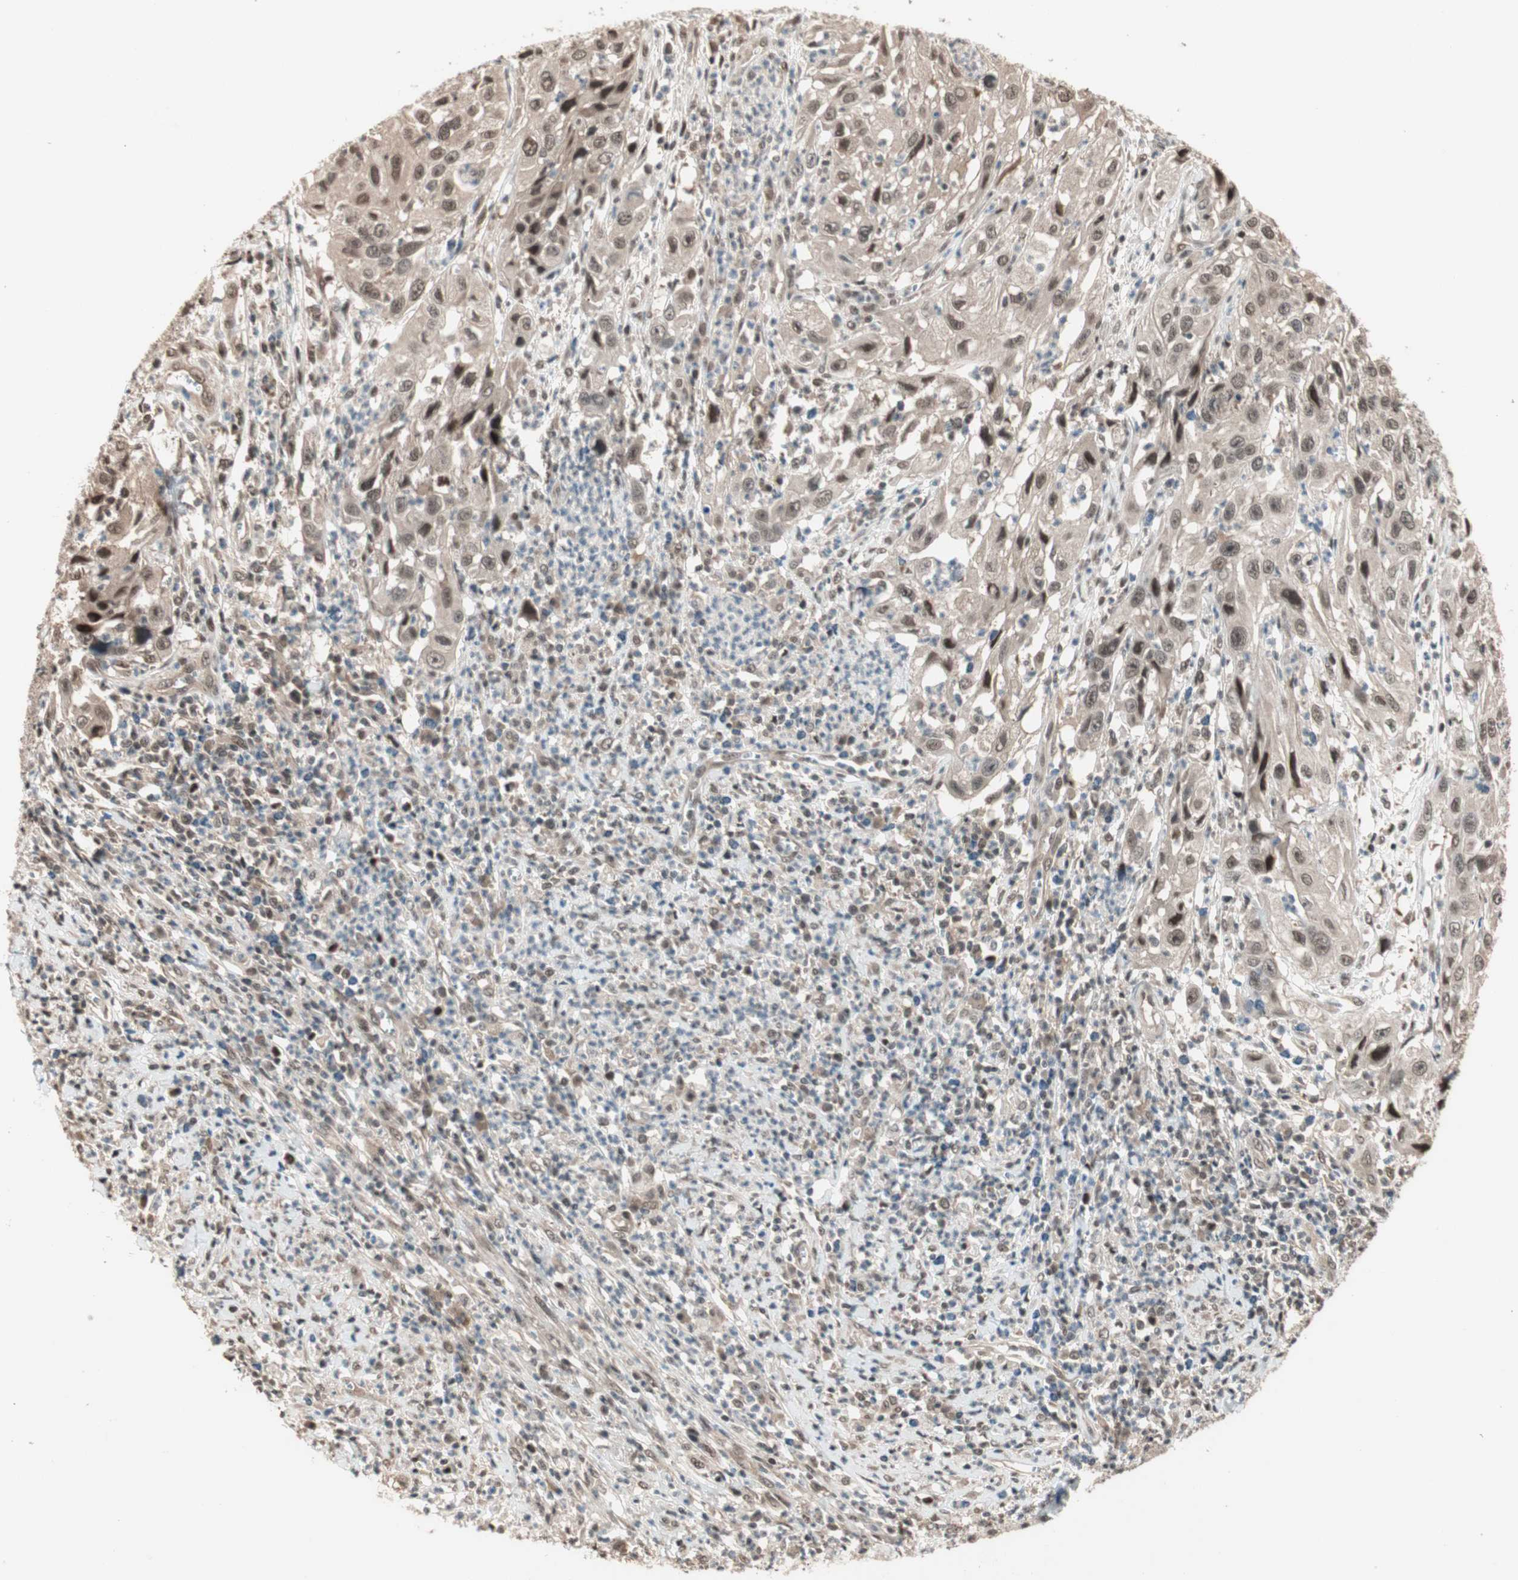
{"staining": {"intensity": "moderate", "quantity": ">75%", "location": "nuclear"}, "tissue": "cervical cancer", "cell_type": "Tumor cells", "image_type": "cancer", "snomed": [{"axis": "morphology", "description": "Squamous cell carcinoma, NOS"}, {"axis": "topography", "description": "Cervix"}], "caption": "Cervical squamous cell carcinoma stained for a protein (brown) demonstrates moderate nuclear positive expression in approximately >75% of tumor cells.", "gene": "ZNF701", "patient": {"sex": "female", "age": 32}}